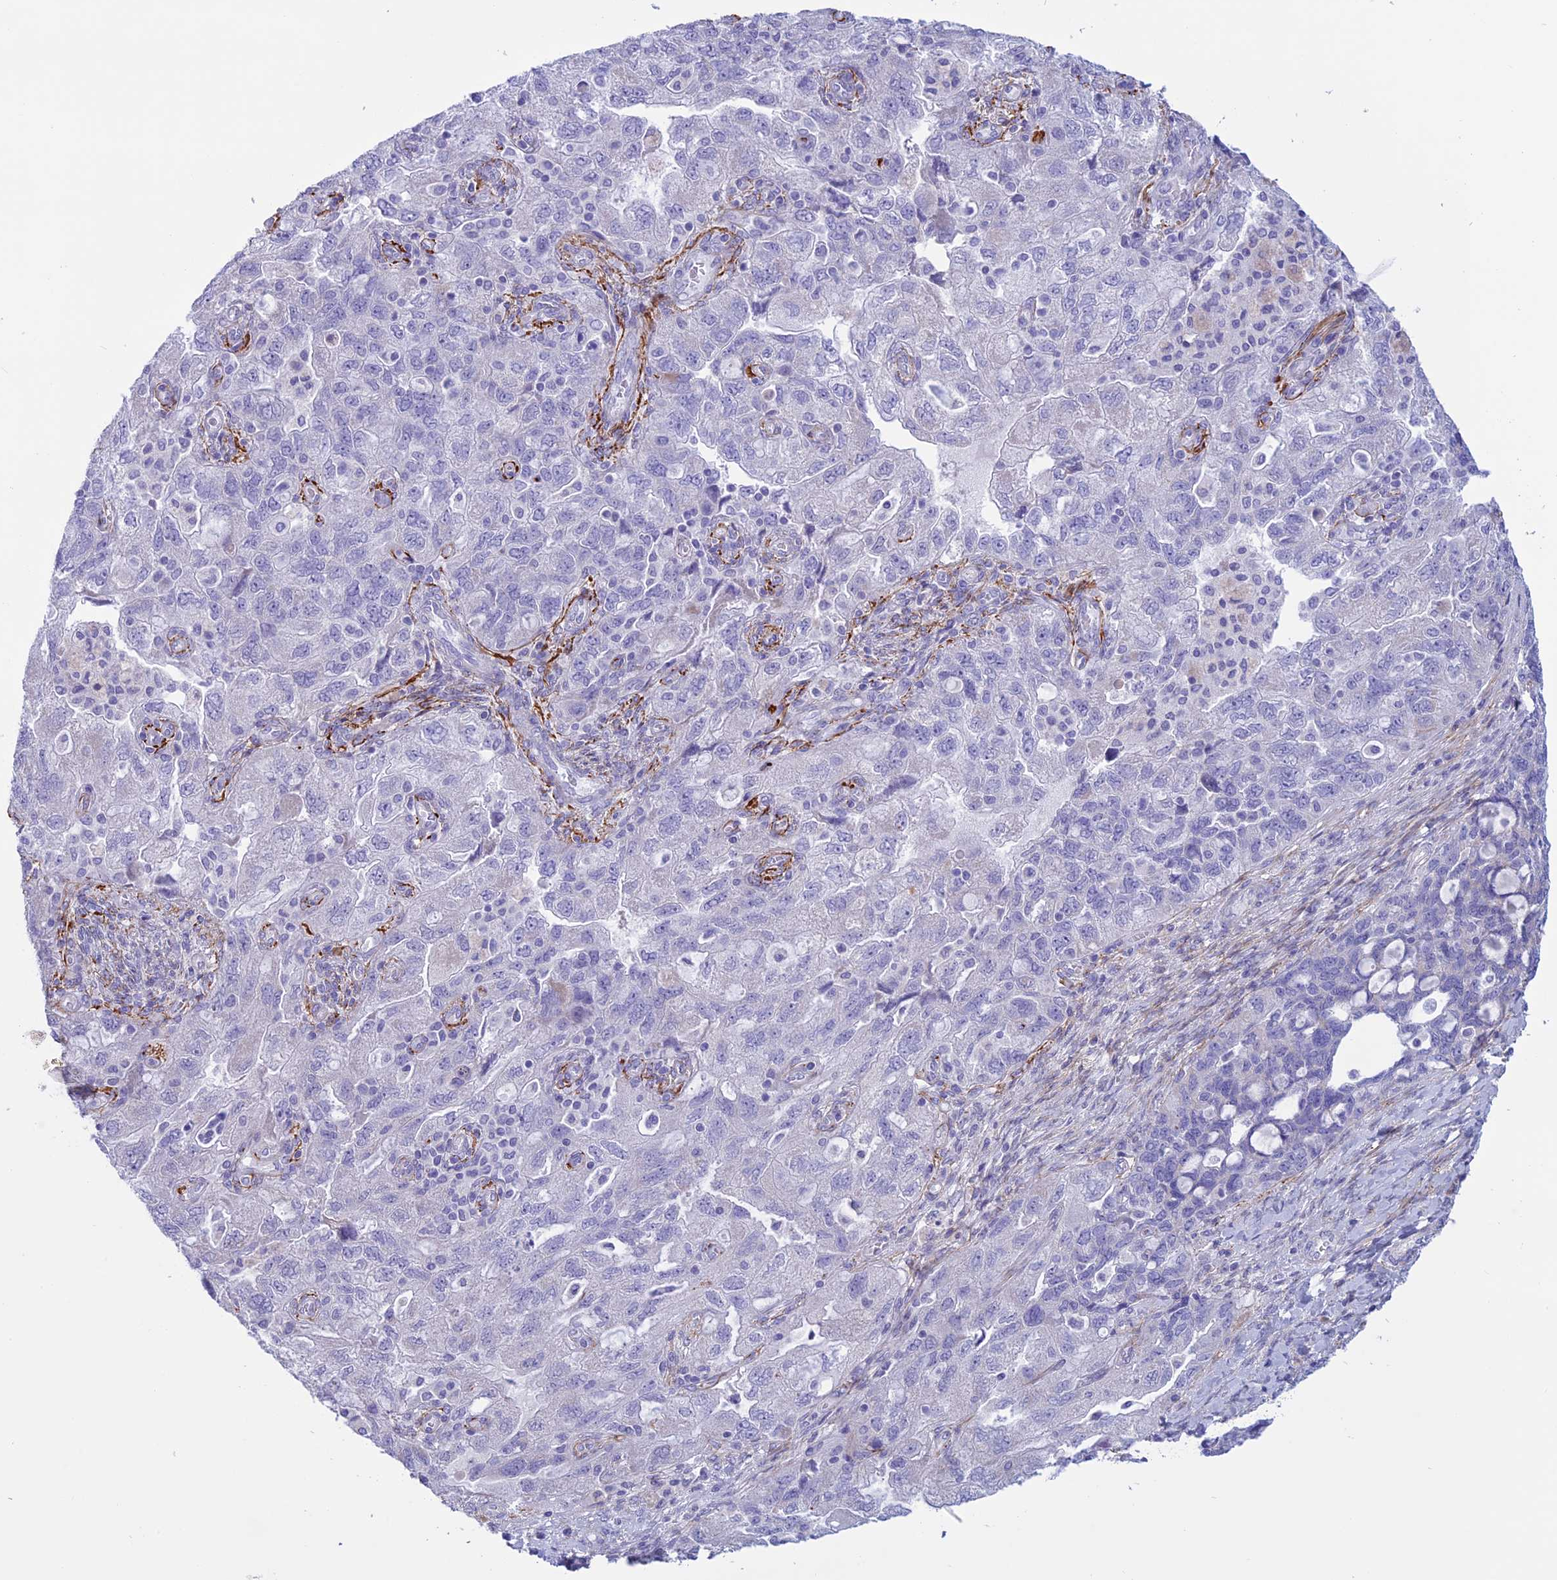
{"staining": {"intensity": "negative", "quantity": "none", "location": "none"}, "tissue": "ovarian cancer", "cell_type": "Tumor cells", "image_type": "cancer", "snomed": [{"axis": "morphology", "description": "Carcinoma, endometroid"}, {"axis": "topography", "description": "Ovary"}], "caption": "High magnification brightfield microscopy of ovarian cancer stained with DAB (brown) and counterstained with hematoxylin (blue): tumor cells show no significant staining. (DAB immunohistochemistry visualized using brightfield microscopy, high magnification).", "gene": "SPHKAP", "patient": {"sex": "female", "age": 51}}